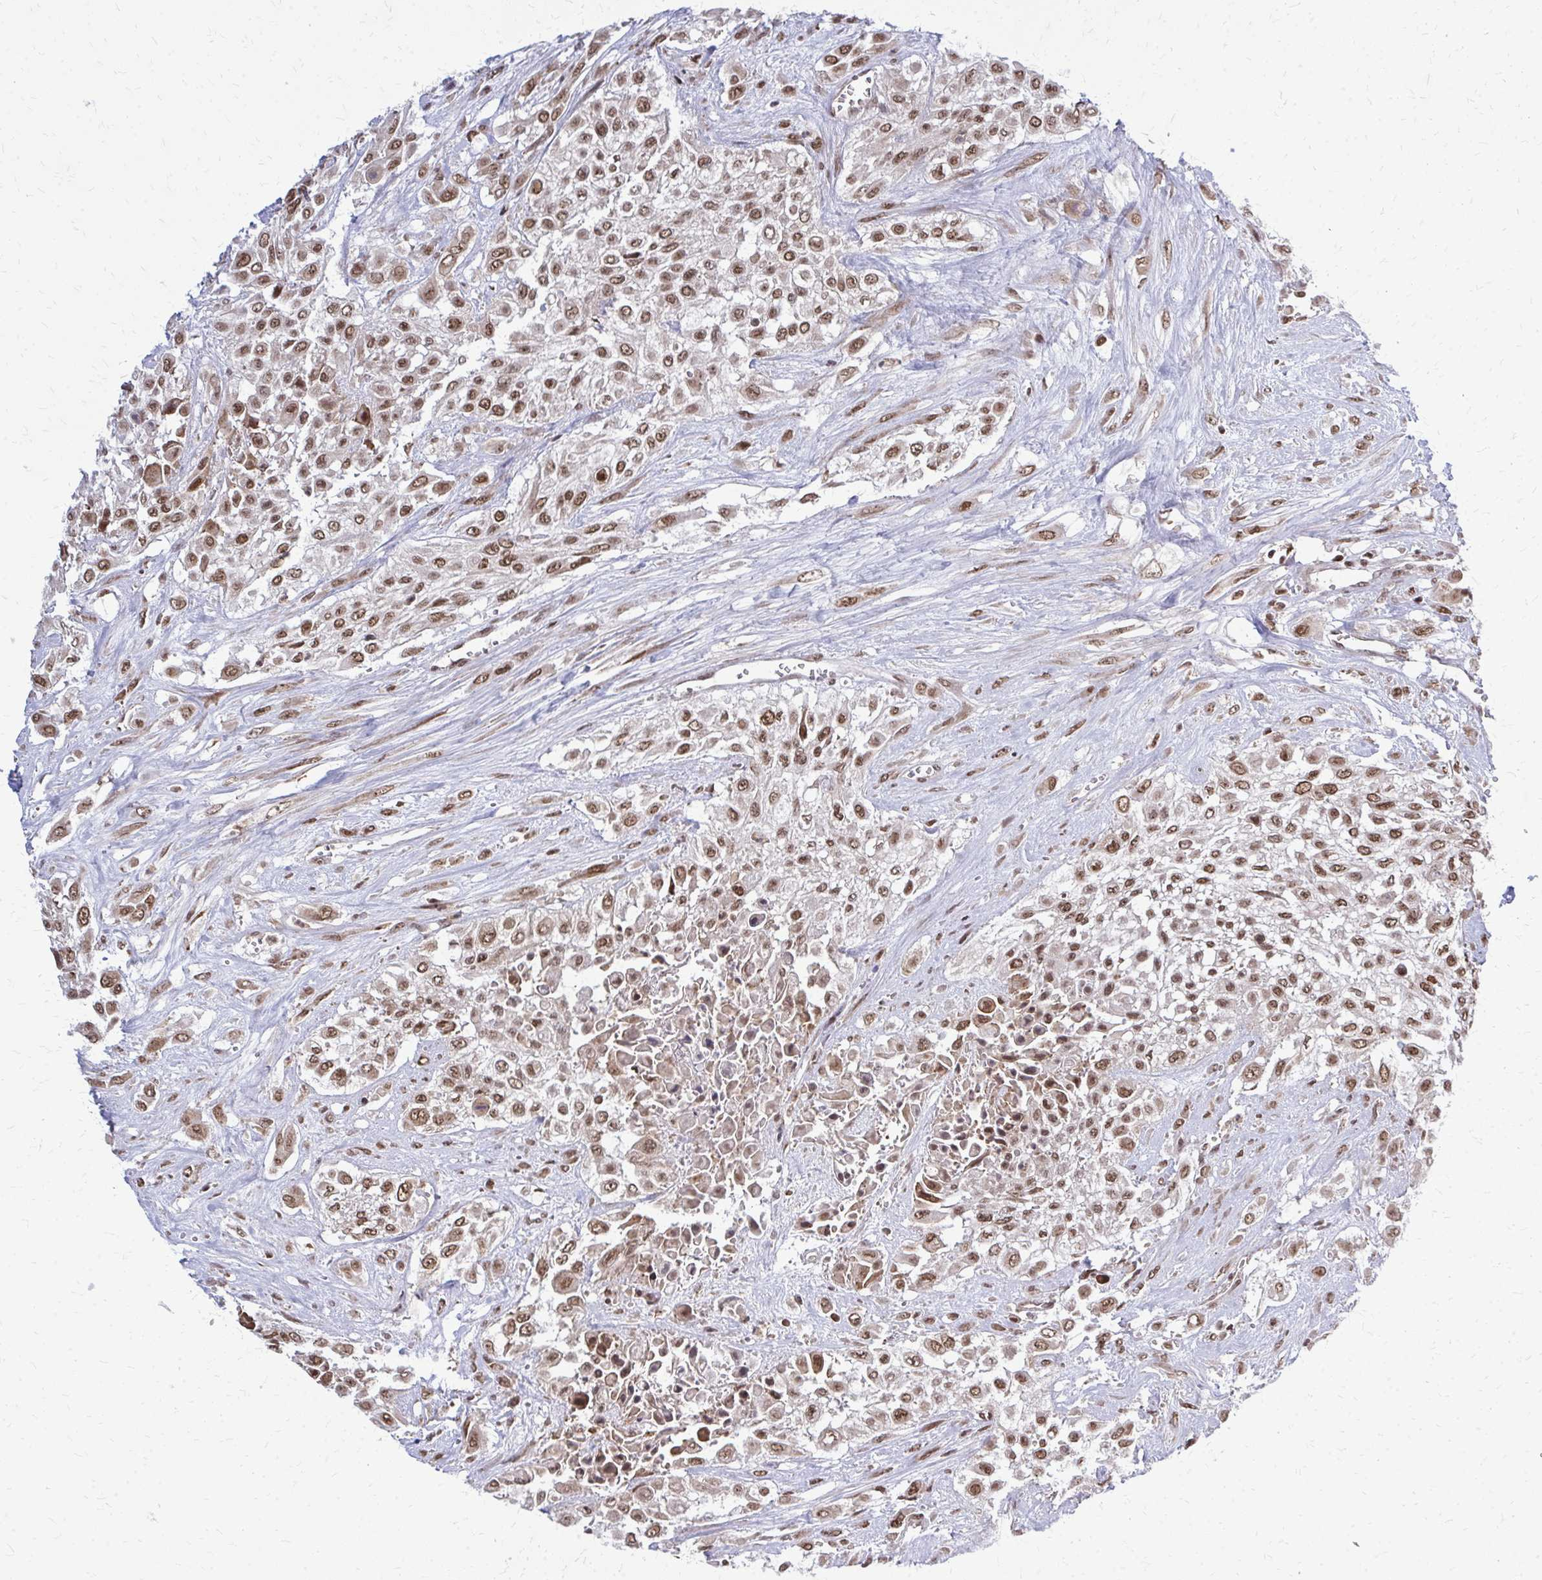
{"staining": {"intensity": "moderate", "quantity": ">75%", "location": "nuclear"}, "tissue": "urothelial cancer", "cell_type": "Tumor cells", "image_type": "cancer", "snomed": [{"axis": "morphology", "description": "Urothelial carcinoma, High grade"}, {"axis": "topography", "description": "Urinary bladder"}], "caption": "Brown immunohistochemical staining in human urothelial carcinoma (high-grade) shows moderate nuclear expression in about >75% of tumor cells. The protein of interest is shown in brown color, while the nuclei are stained blue.", "gene": "HDAC3", "patient": {"sex": "male", "age": 57}}